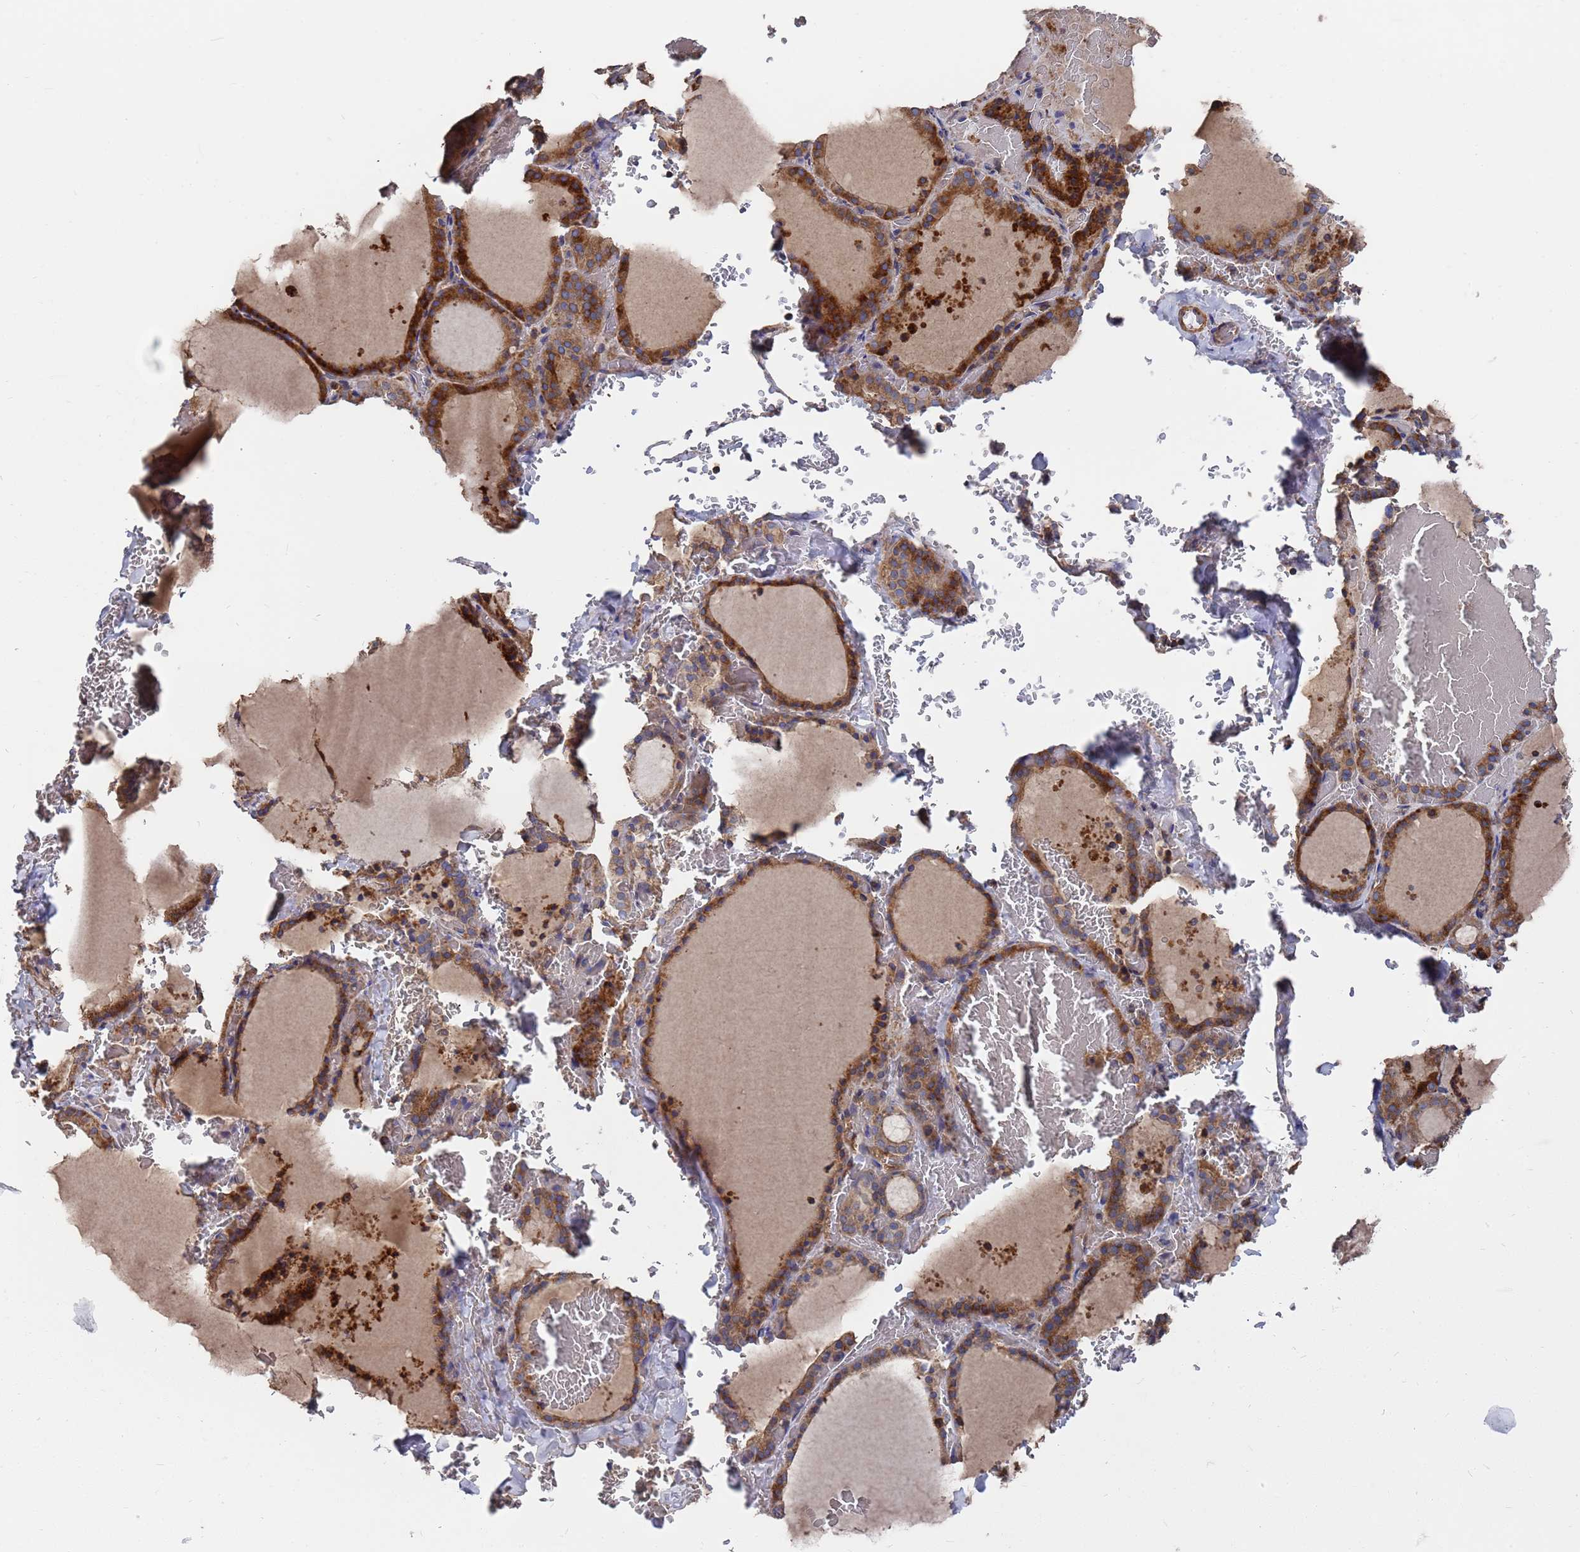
{"staining": {"intensity": "strong", "quantity": ">75%", "location": "cytoplasmic/membranous"}, "tissue": "thyroid gland", "cell_type": "Glandular cells", "image_type": "normal", "snomed": [{"axis": "morphology", "description": "Normal tissue, NOS"}, {"axis": "topography", "description": "Thyroid gland"}], "caption": "Thyroid gland stained for a protein displays strong cytoplasmic/membranous positivity in glandular cells. The staining was performed using DAB (3,3'-diaminobenzidine), with brown indicating positive protein expression. Nuclei are stained blue with hematoxylin.", "gene": "PYCR1", "patient": {"sex": "female", "age": 39}}